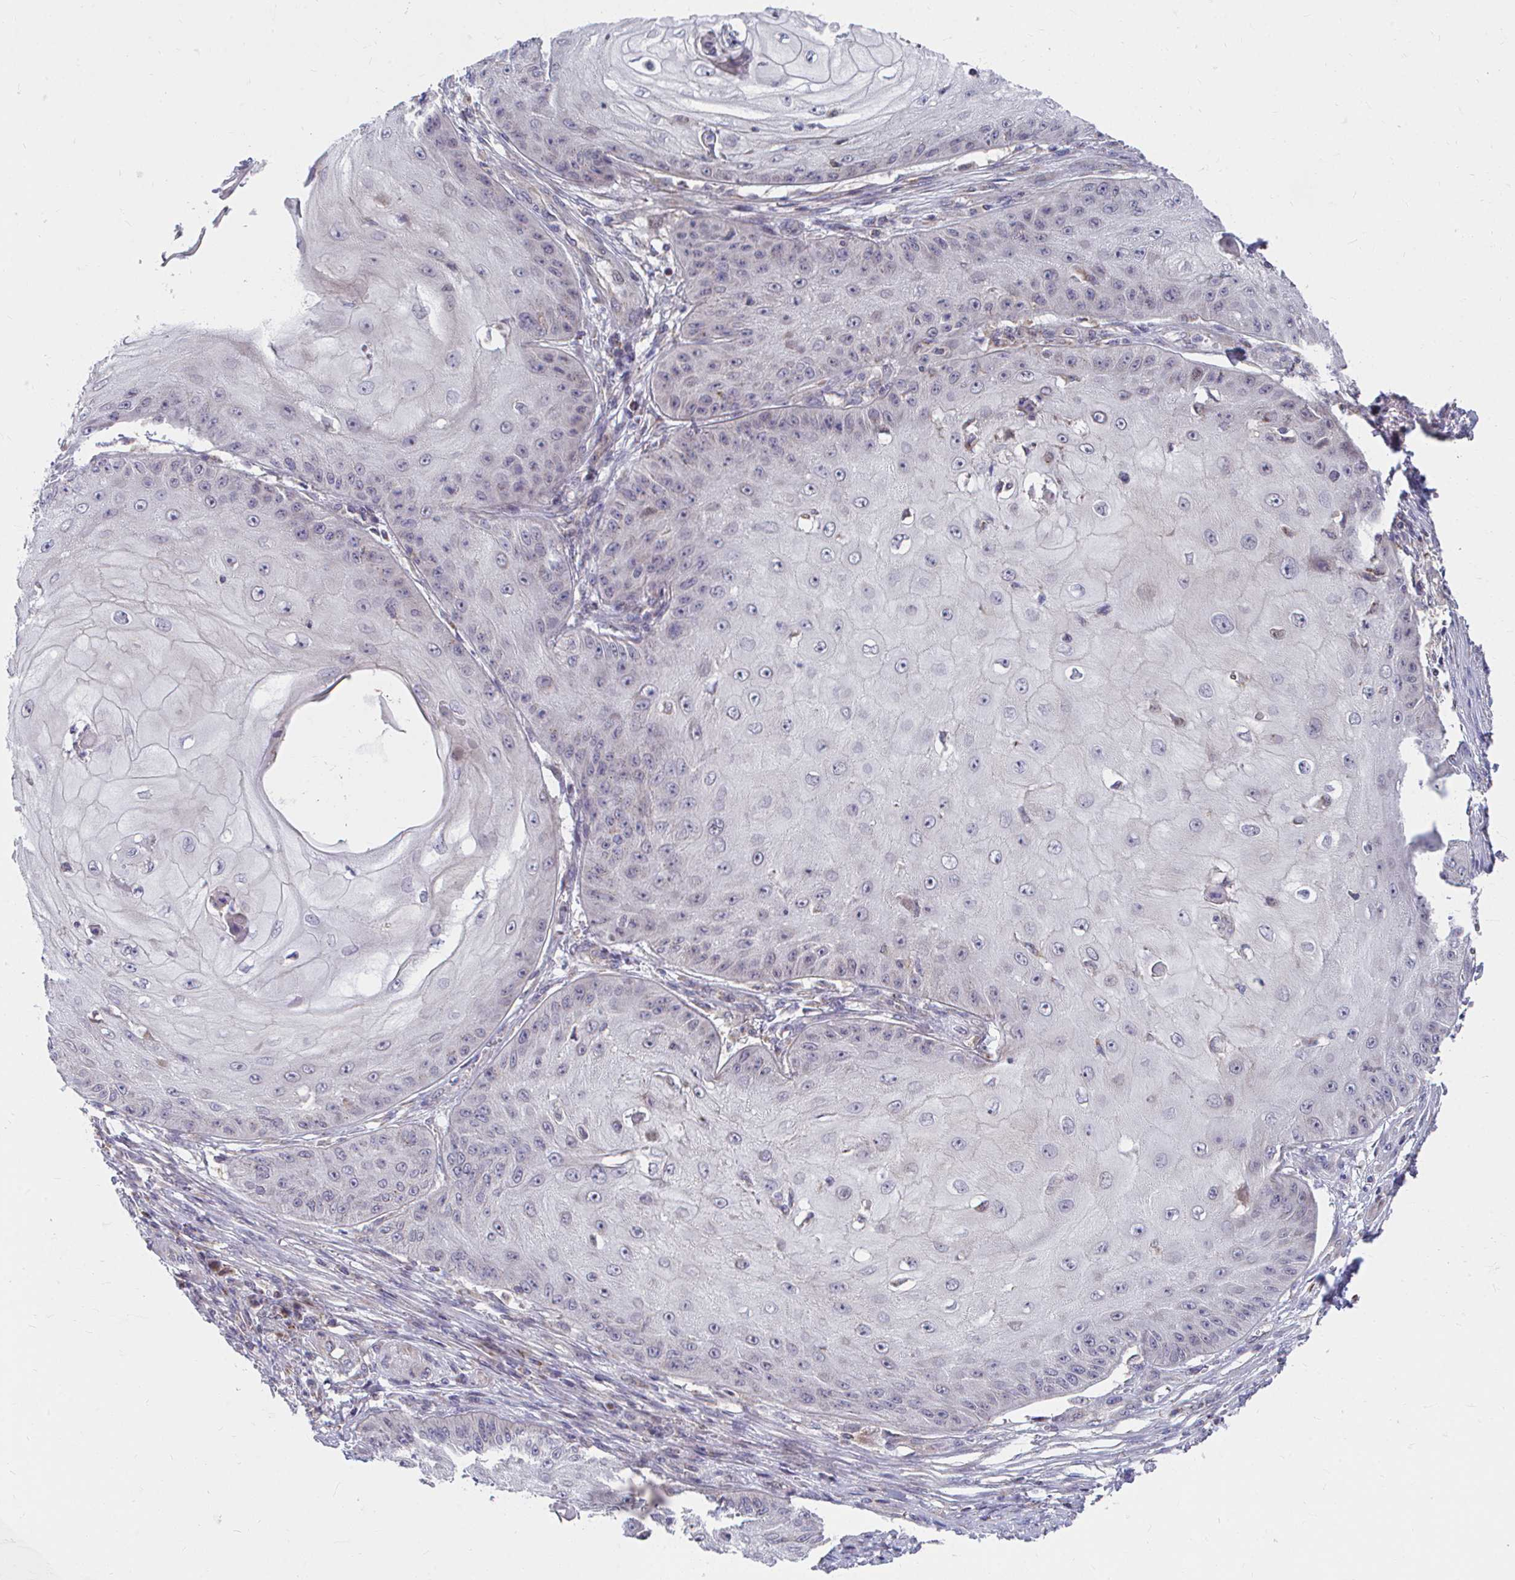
{"staining": {"intensity": "negative", "quantity": "none", "location": "none"}, "tissue": "skin cancer", "cell_type": "Tumor cells", "image_type": "cancer", "snomed": [{"axis": "morphology", "description": "Squamous cell carcinoma, NOS"}, {"axis": "topography", "description": "Skin"}], "caption": "There is no significant positivity in tumor cells of skin cancer (squamous cell carcinoma). Brightfield microscopy of immunohistochemistry (IHC) stained with DAB (brown) and hematoxylin (blue), captured at high magnification.", "gene": "PEX3", "patient": {"sex": "male", "age": 70}}